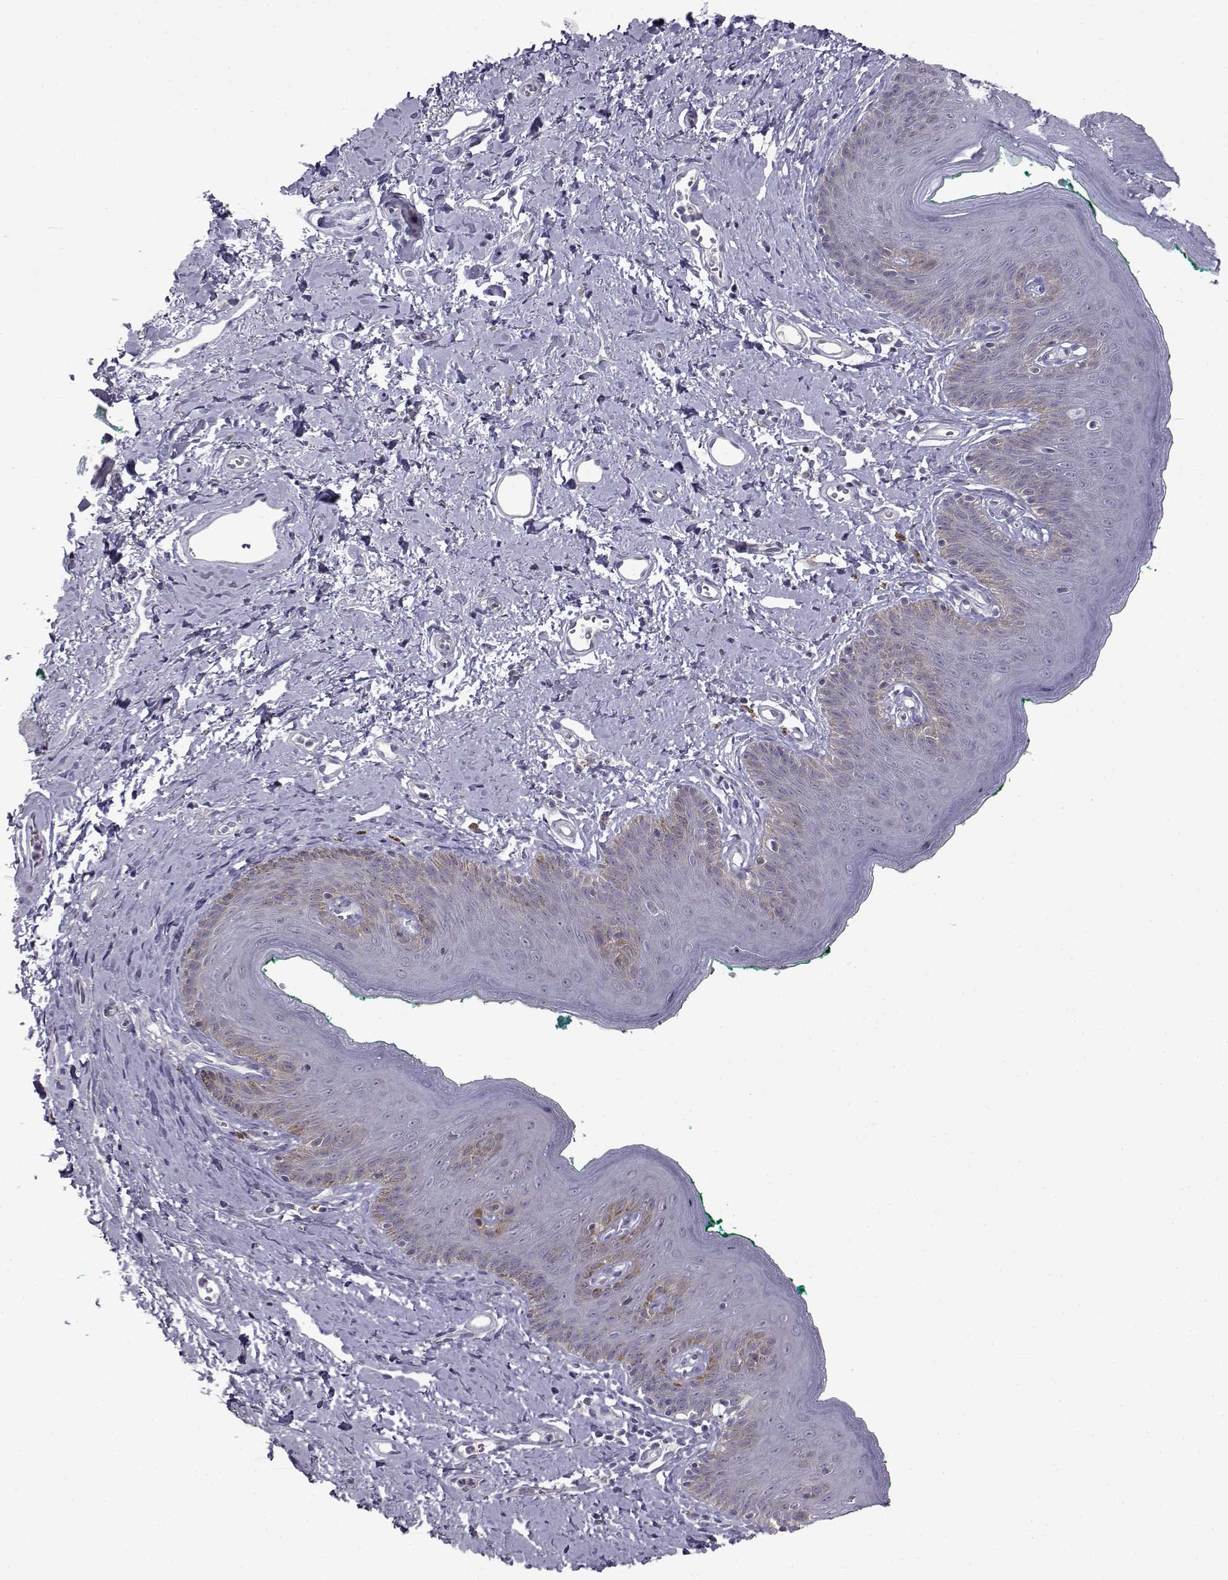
{"staining": {"intensity": "weak", "quantity": "<25%", "location": "cytoplasmic/membranous"}, "tissue": "skin", "cell_type": "Epidermal cells", "image_type": "normal", "snomed": [{"axis": "morphology", "description": "Normal tissue, NOS"}, {"axis": "topography", "description": "Vulva"}], "caption": "IHC photomicrograph of normal skin: skin stained with DAB reveals no significant protein positivity in epidermal cells. (DAB (3,3'-diaminobenzidine) IHC with hematoxylin counter stain).", "gene": "VGF", "patient": {"sex": "female", "age": 66}}